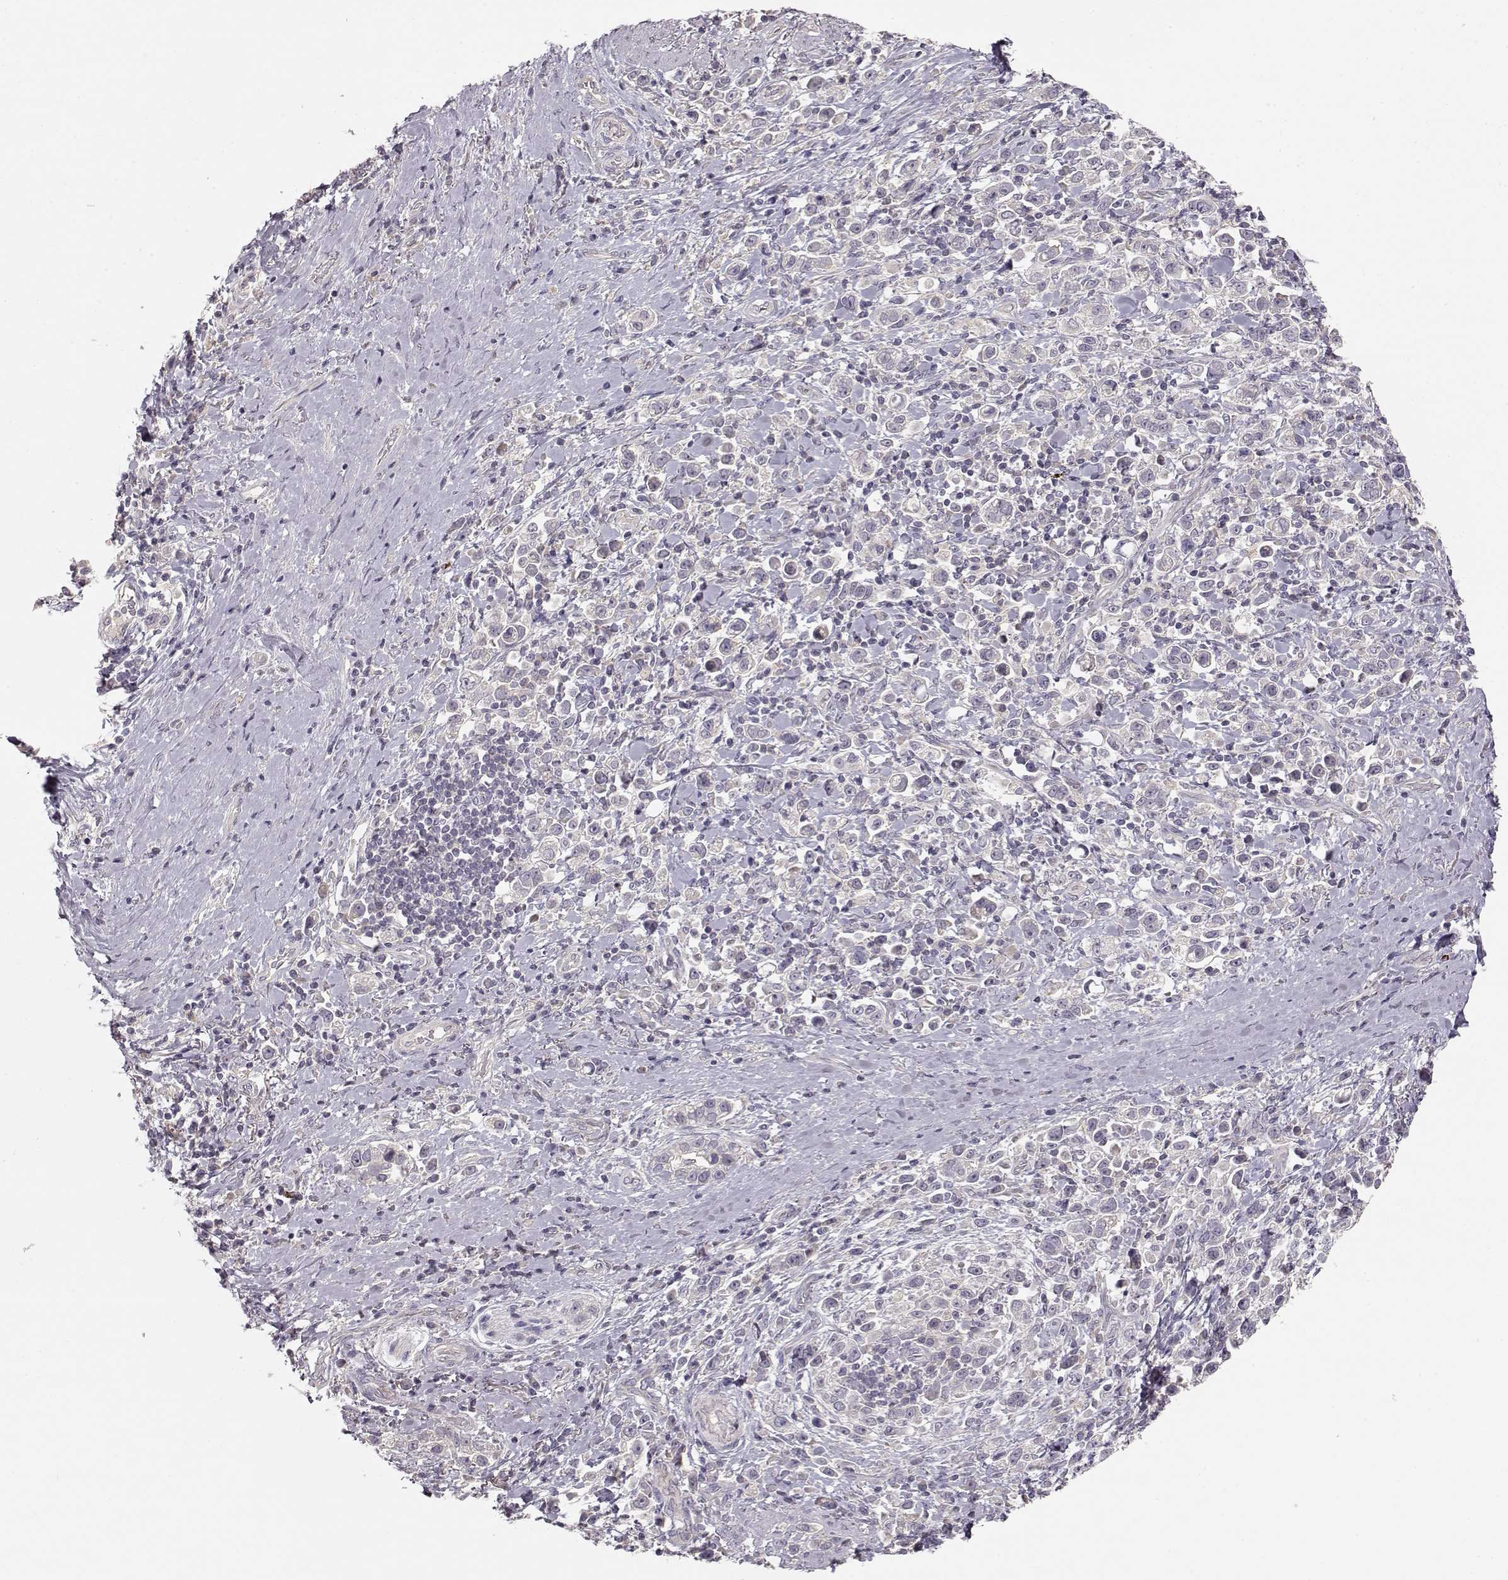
{"staining": {"intensity": "negative", "quantity": "none", "location": "none"}, "tissue": "stomach cancer", "cell_type": "Tumor cells", "image_type": "cancer", "snomed": [{"axis": "morphology", "description": "Adenocarcinoma, NOS"}, {"axis": "topography", "description": "Stomach"}], "caption": "Stomach cancer was stained to show a protein in brown. There is no significant expression in tumor cells. (Stains: DAB immunohistochemistry with hematoxylin counter stain, Microscopy: brightfield microscopy at high magnification).", "gene": "ARHGAP8", "patient": {"sex": "male", "age": 93}}